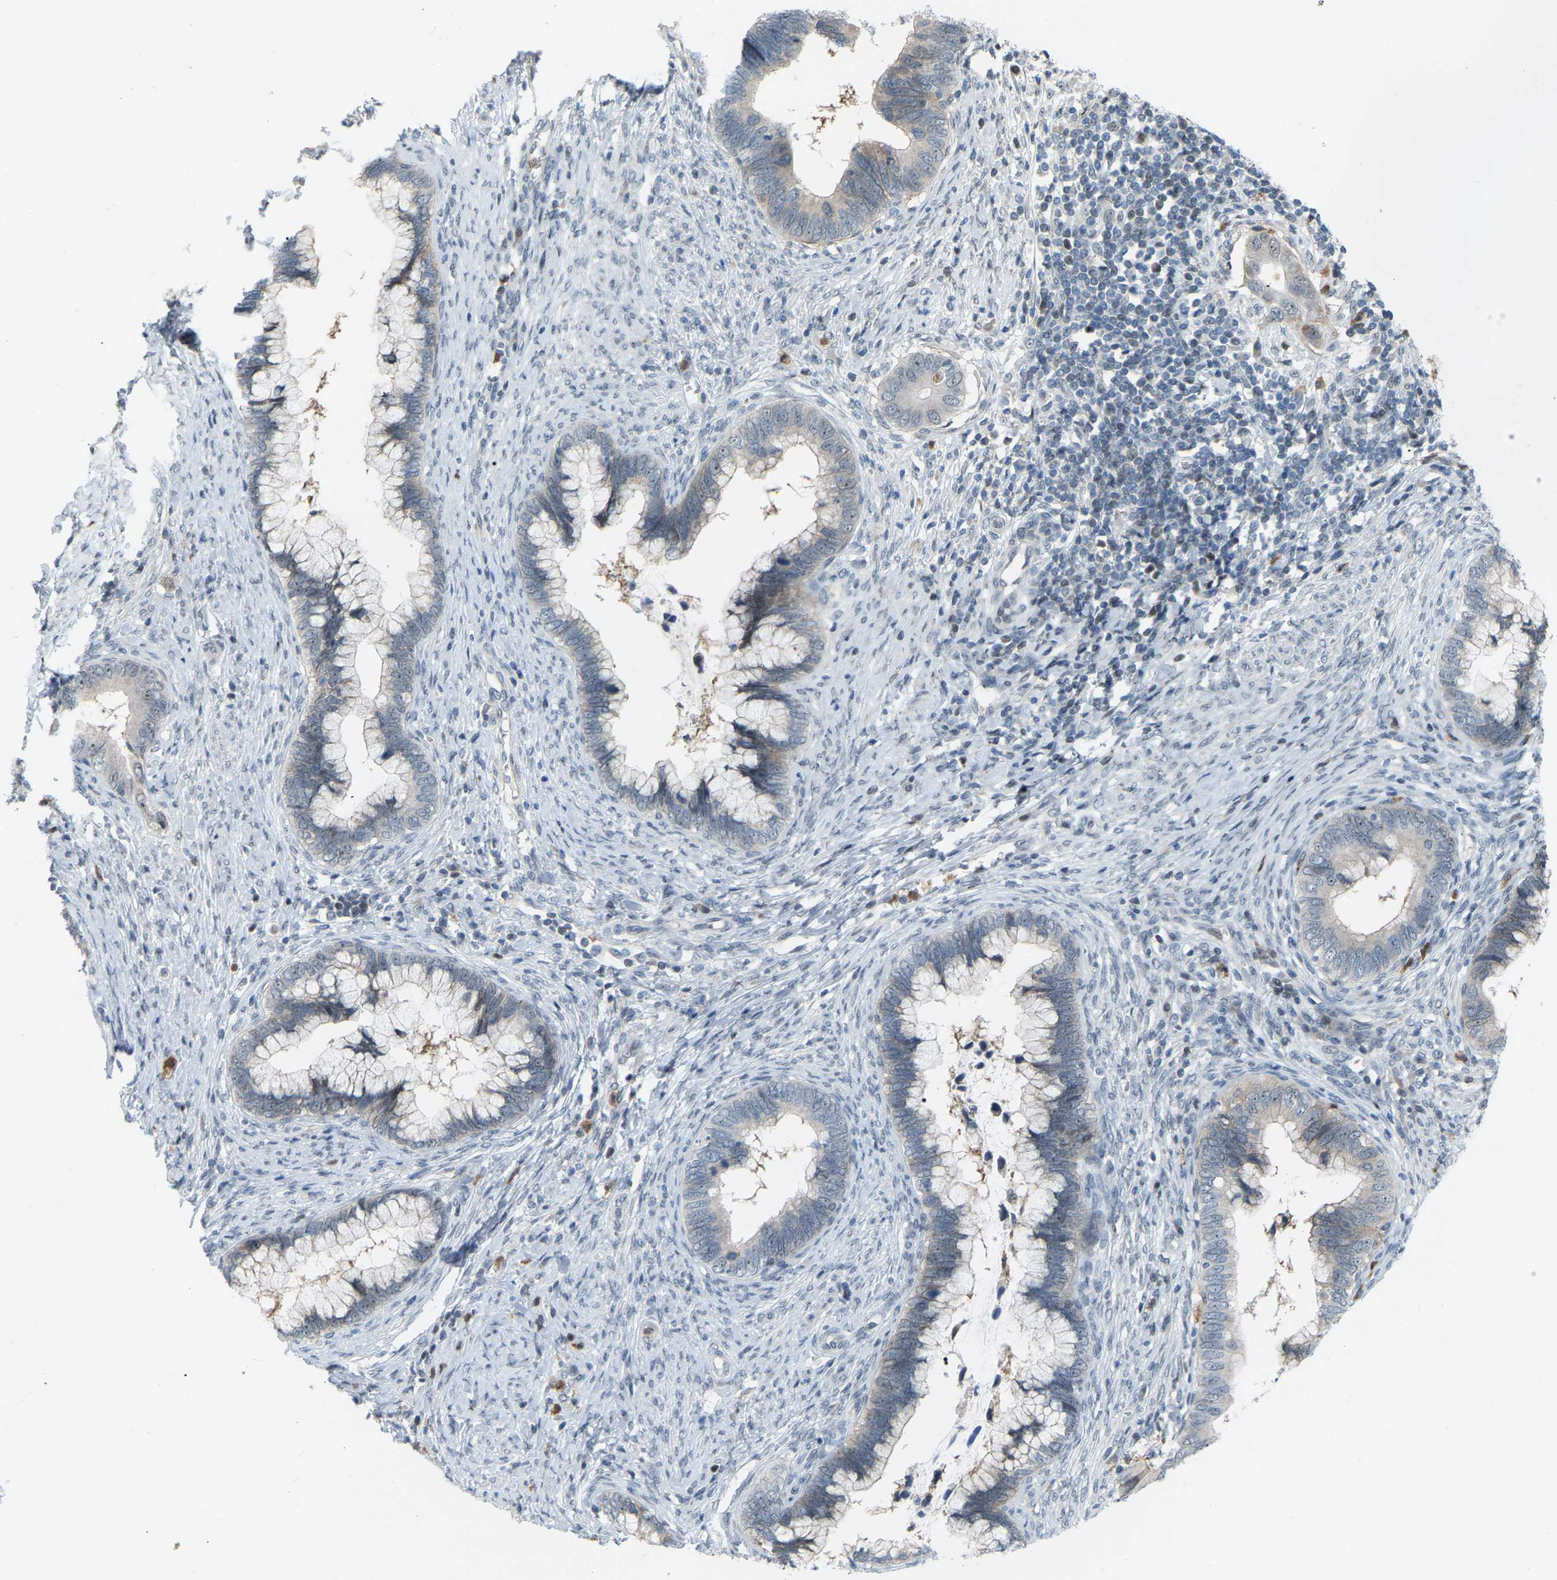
{"staining": {"intensity": "negative", "quantity": "none", "location": "none"}, "tissue": "cervical cancer", "cell_type": "Tumor cells", "image_type": "cancer", "snomed": [{"axis": "morphology", "description": "Adenocarcinoma, NOS"}, {"axis": "topography", "description": "Cervix"}], "caption": "Immunohistochemistry (IHC) image of neoplastic tissue: cervical cancer stained with DAB (3,3'-diaminobenzidine) shows no significant protein positivity in tumor cells.", "gene": "CROT", "patient": {"sex": "female", "age": 44}}